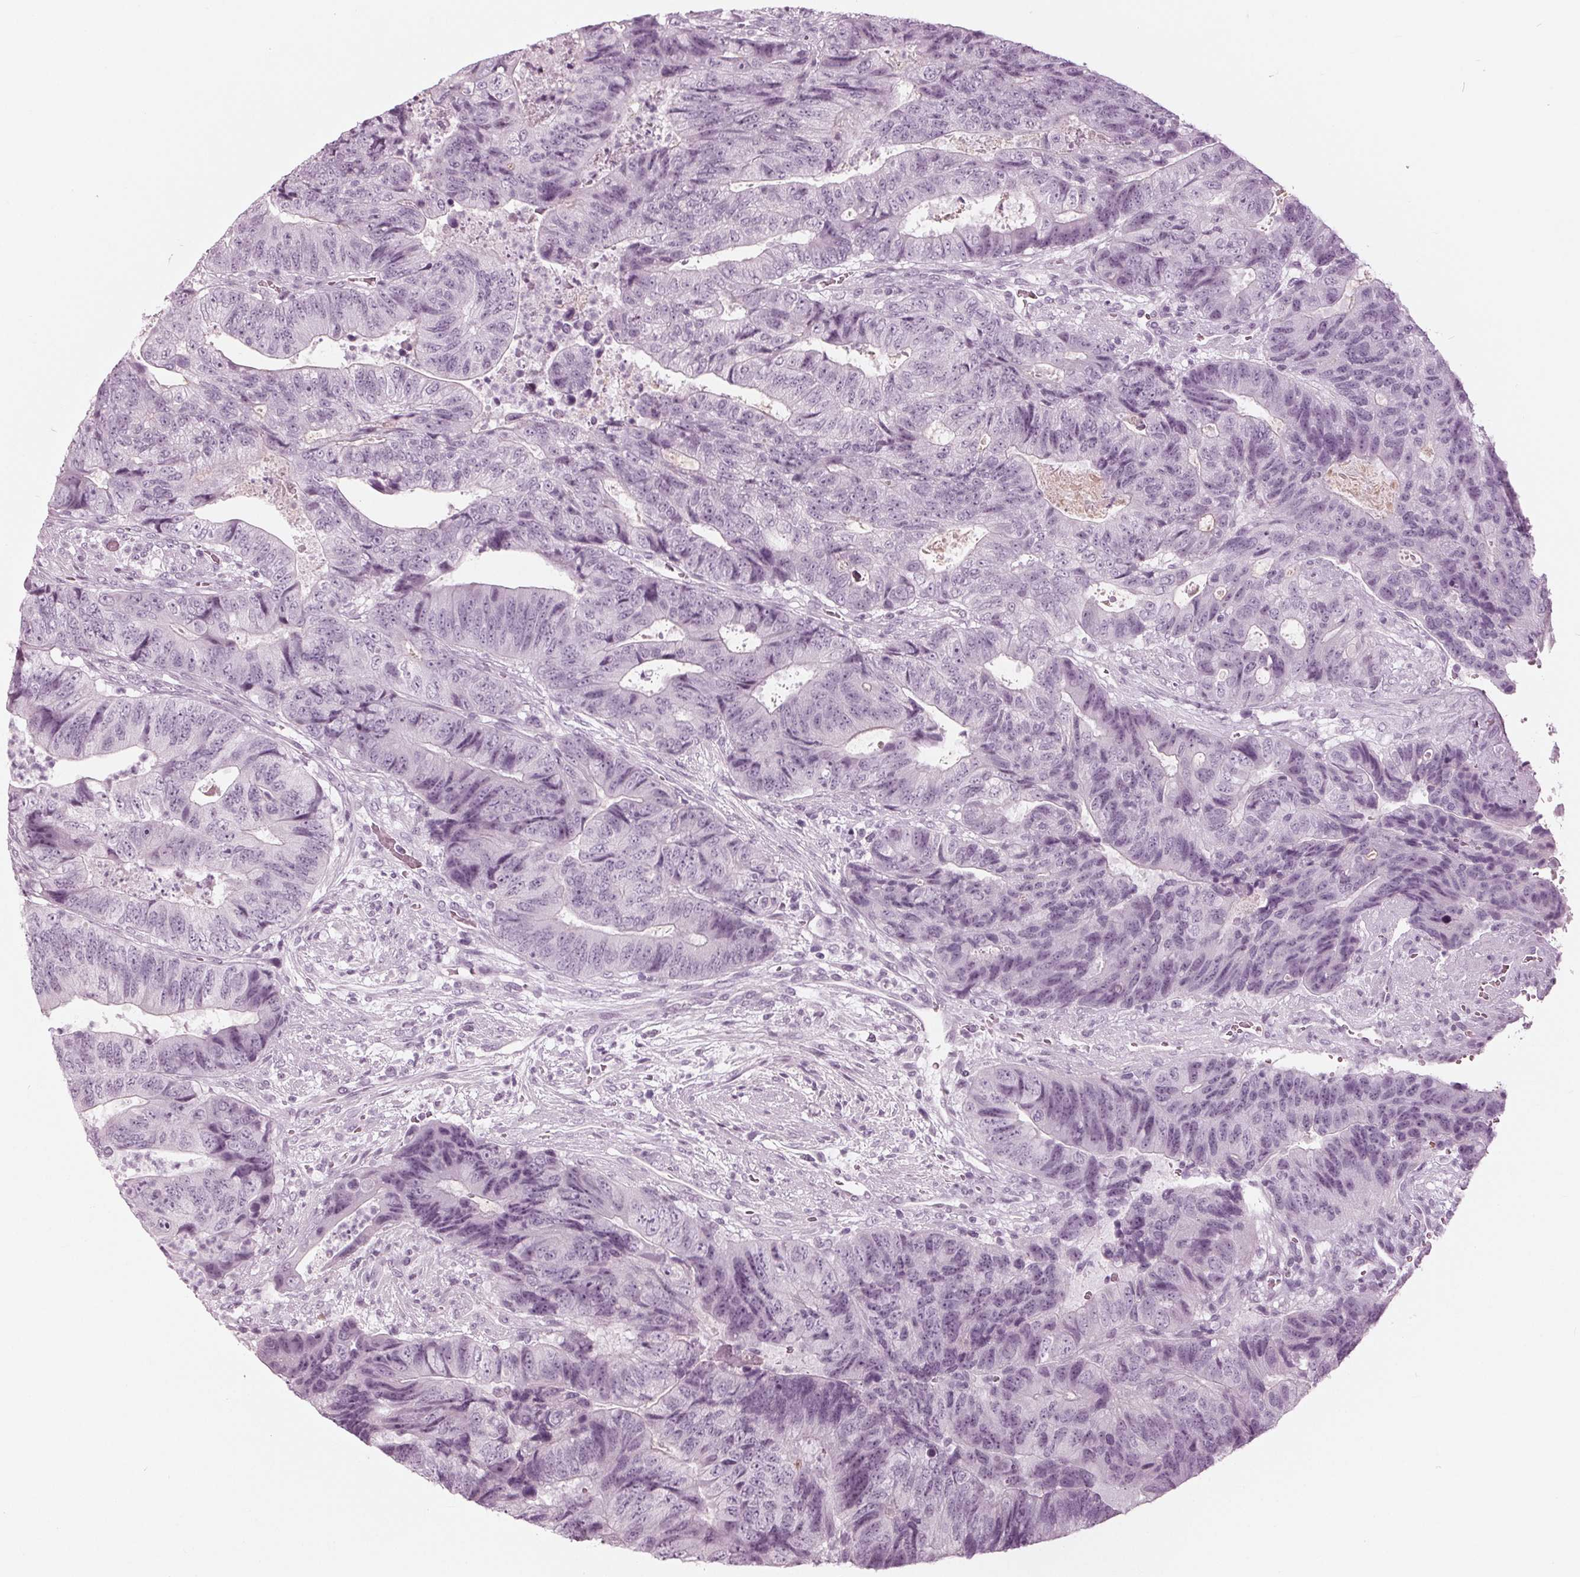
{"staining": {"intensity": "negative", "quantity": "none", "location": "none"}, "tissue": "colorectal cancer", "cell_type": "Tumor cells", "image_type": "cancer", "snomed": [{"axis": "morphology", "description": "Normal tissue, NOS"}, {"axis": "morphology", "description": "Adenocarcinoma, NOS"}, {"axis": "topography", "description": "Colon"}], "caption": "Tumor cells show no significant protein positivity in adenocarcinoma (colorectal).", "gene": "KRT28", "patient": {"sex": "female", "age": 48}}